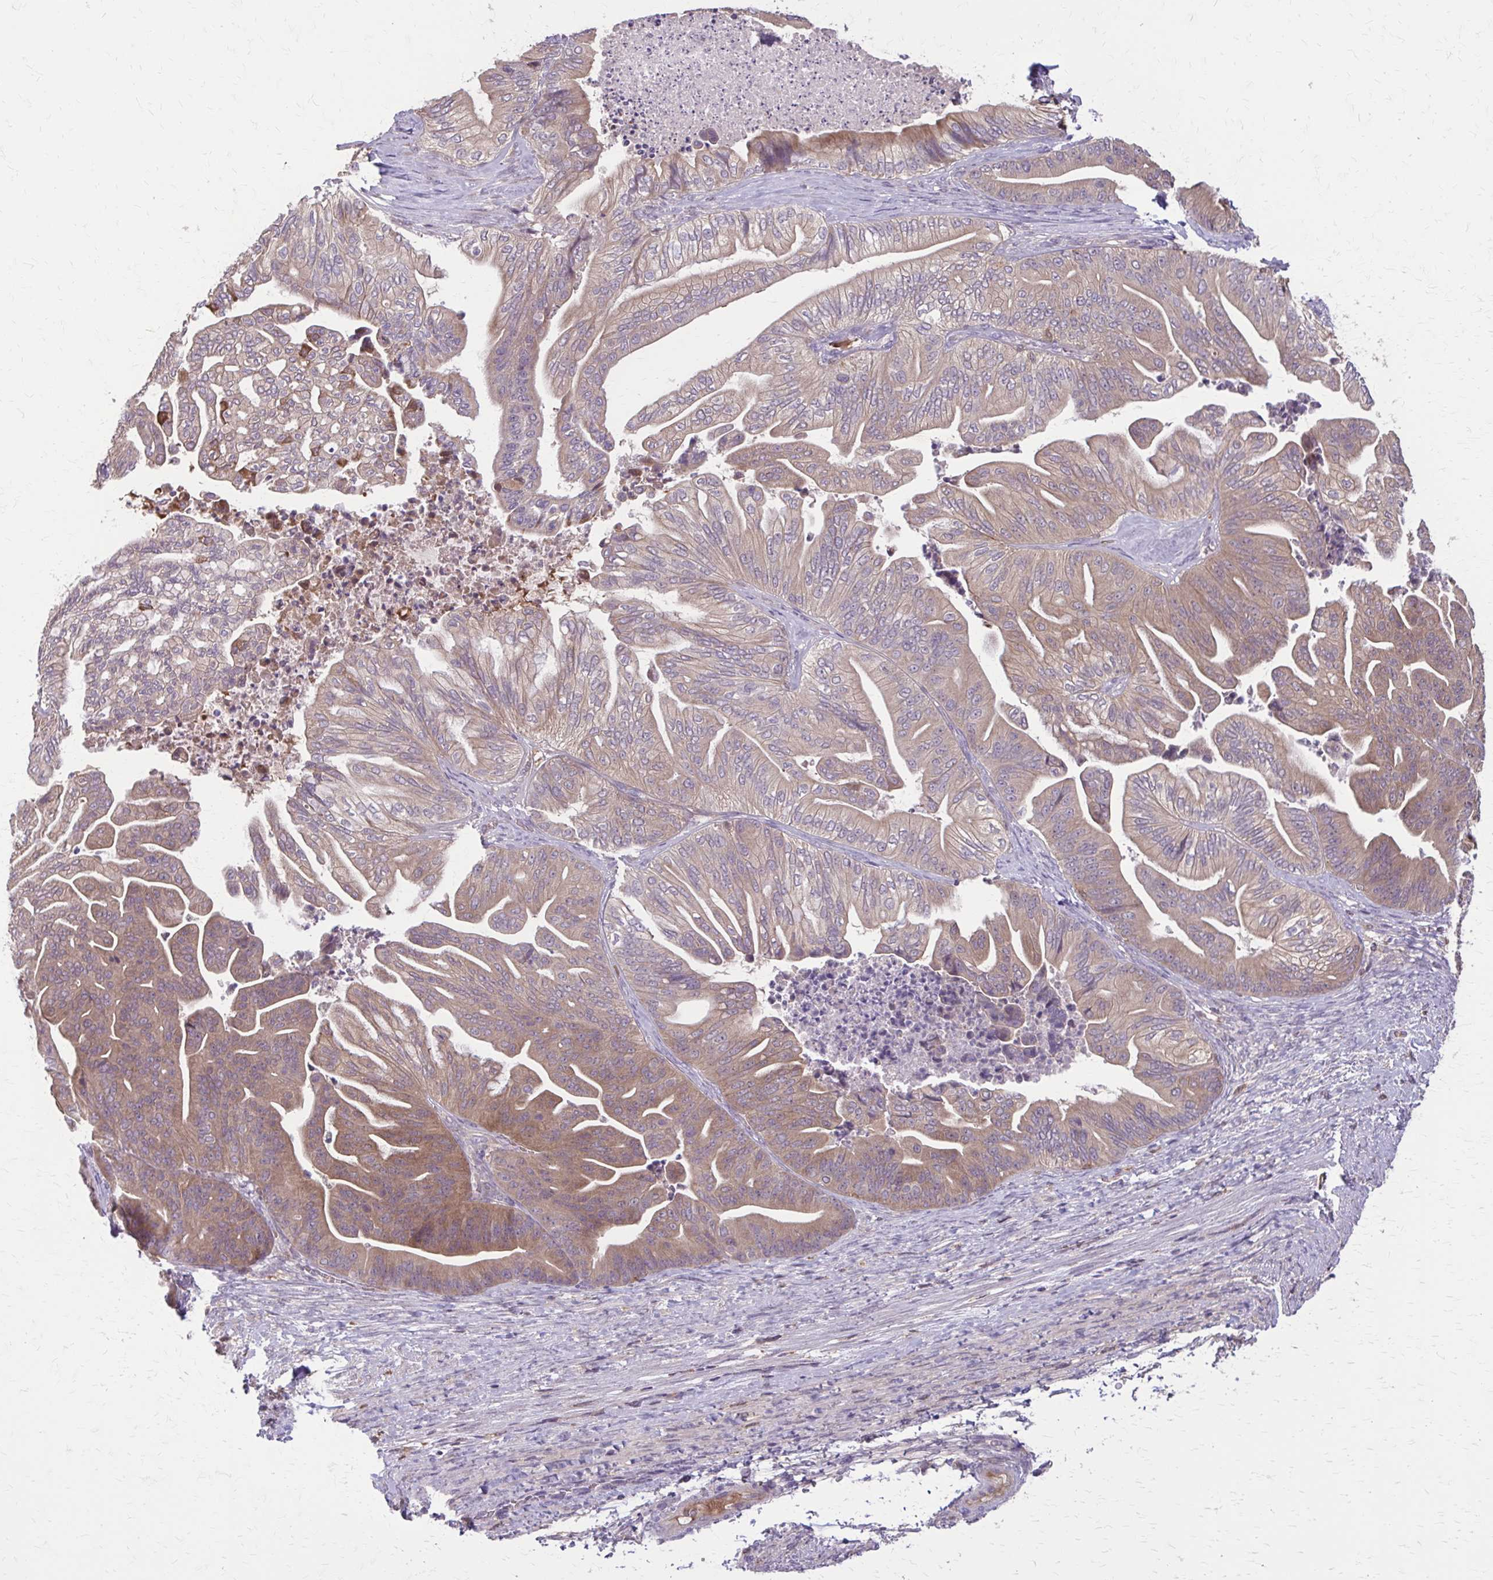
{"staining": {"intensity": "moderate", "quantity": "25%-75%", "location": "cytoplasmic/membranous"}, "tissue": "ovarian cancer", "cell_type": "Tumor cells", "image_type": "cancer", "snomed": [{"axis": "morphology", "description": "Cystadenocarcinoma, mucinous, NOS"}, {"axis": "topography", "description": "Ovary"}], "caption": "The micrograph shows staining of mucinous cystadenocarcinoma (ovarian), revealing moderate cytoplasmic/membranous protein staining (brown color) within tumor cells.", "gene": "NRBF2", "patient": {"sex": "female", "age": 67}}